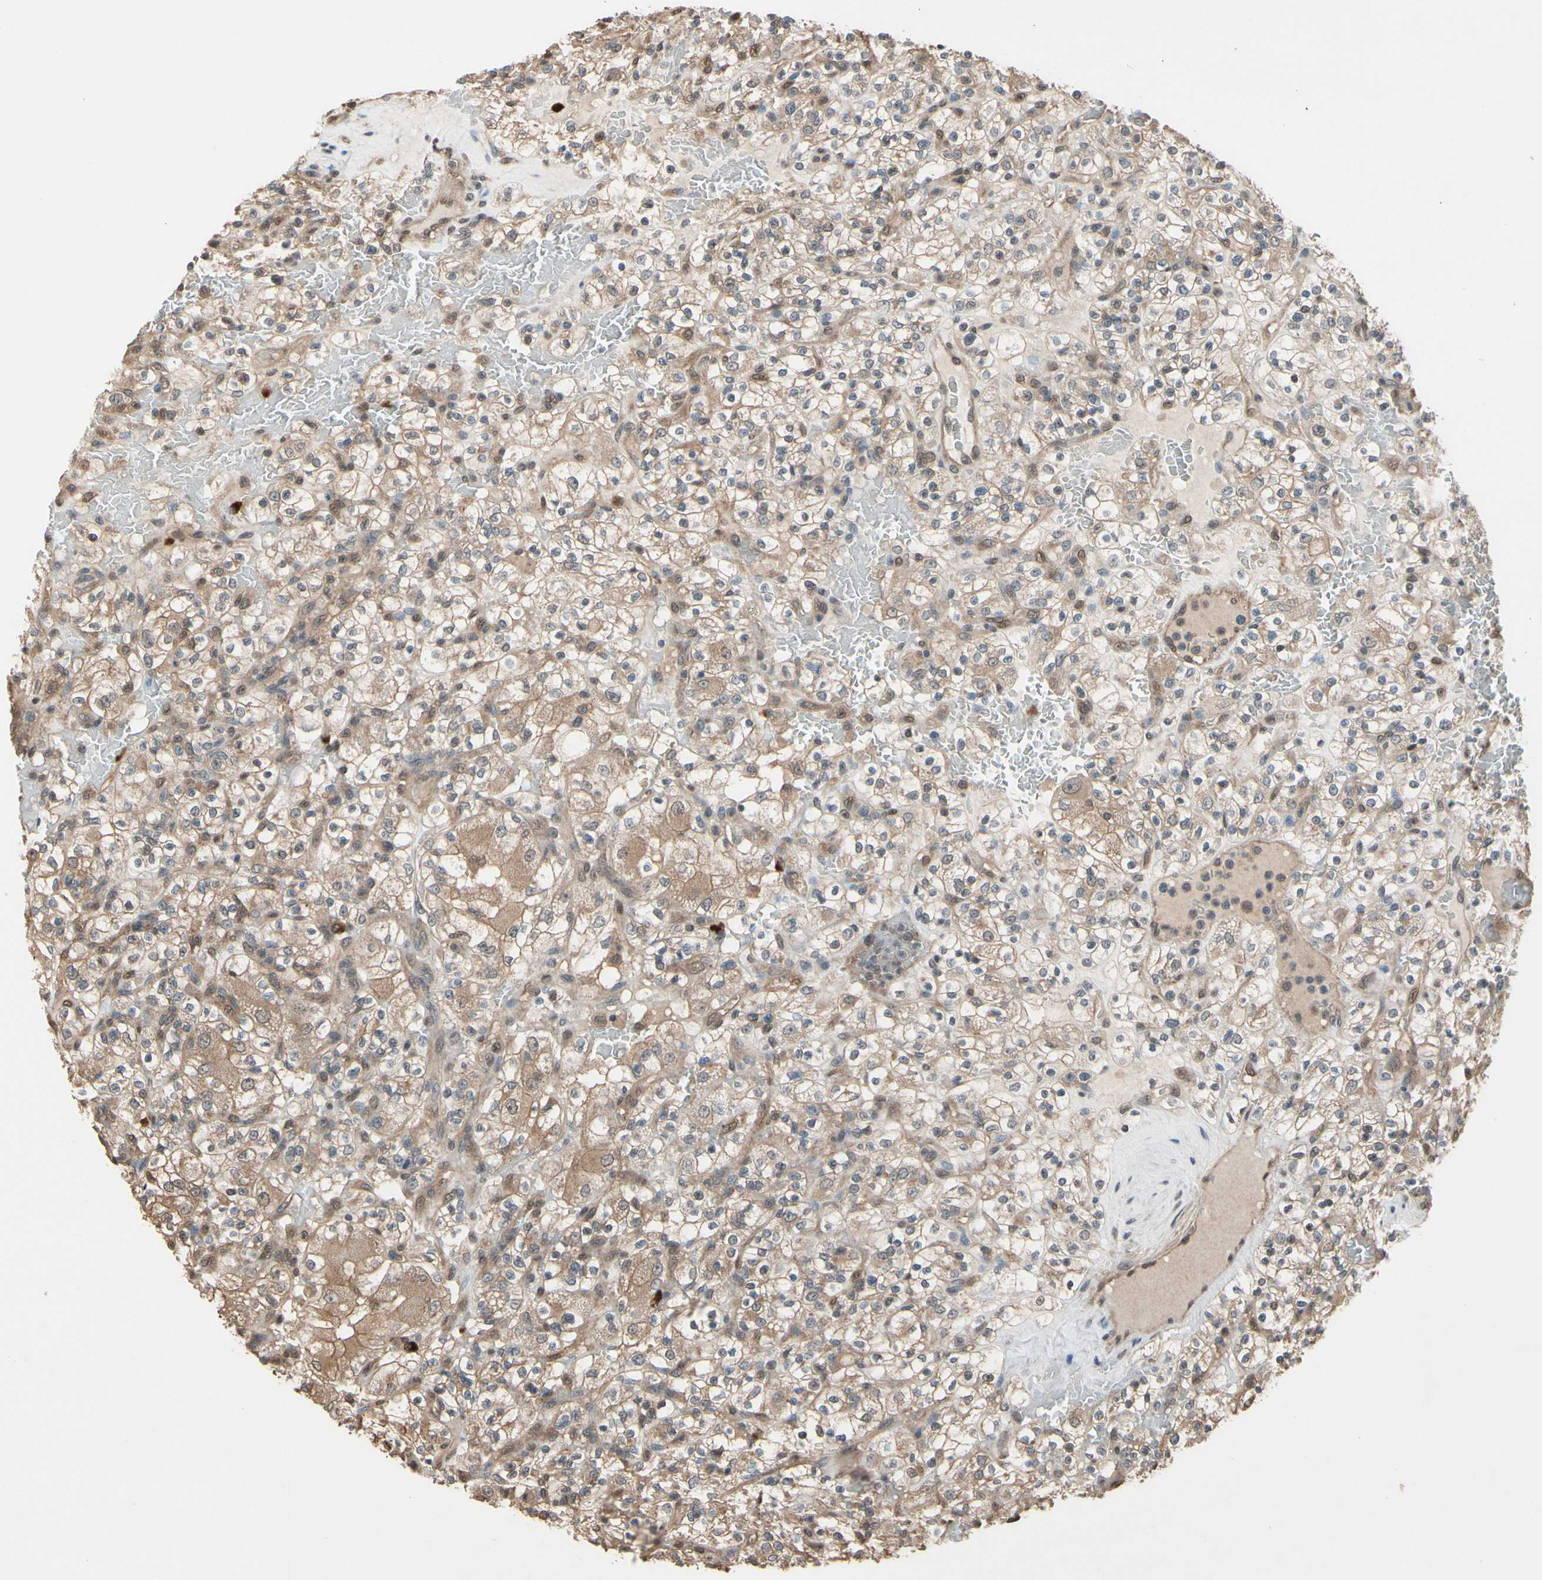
{"staining": {"intensity": "moderate", "quantity": ">75%", "location": "cytoplasmic/membranous"}, "tissue": "renal cancer", "cell_type": "Tumor cells", "image_type": "cancer", "snomed": [{"axis": "morphology", "description": "Normal tissue, NOS"}, {"axis": "morphology", "description": "Adenocarcinoma, NOS"}, {"axis": "topography", "description": "Kidney"}], "caption": "Immunohistochemical staining of adenocarcinoma (renal) demonstrates medium levels of moderate cytoplasmic/membranous protein expression in about >75% of tumor cells. (DAB IHC with brightfield microscopy, high magnification).", "gene": "PNPLA7", "patient": {"sex": "female", "age": 72}}